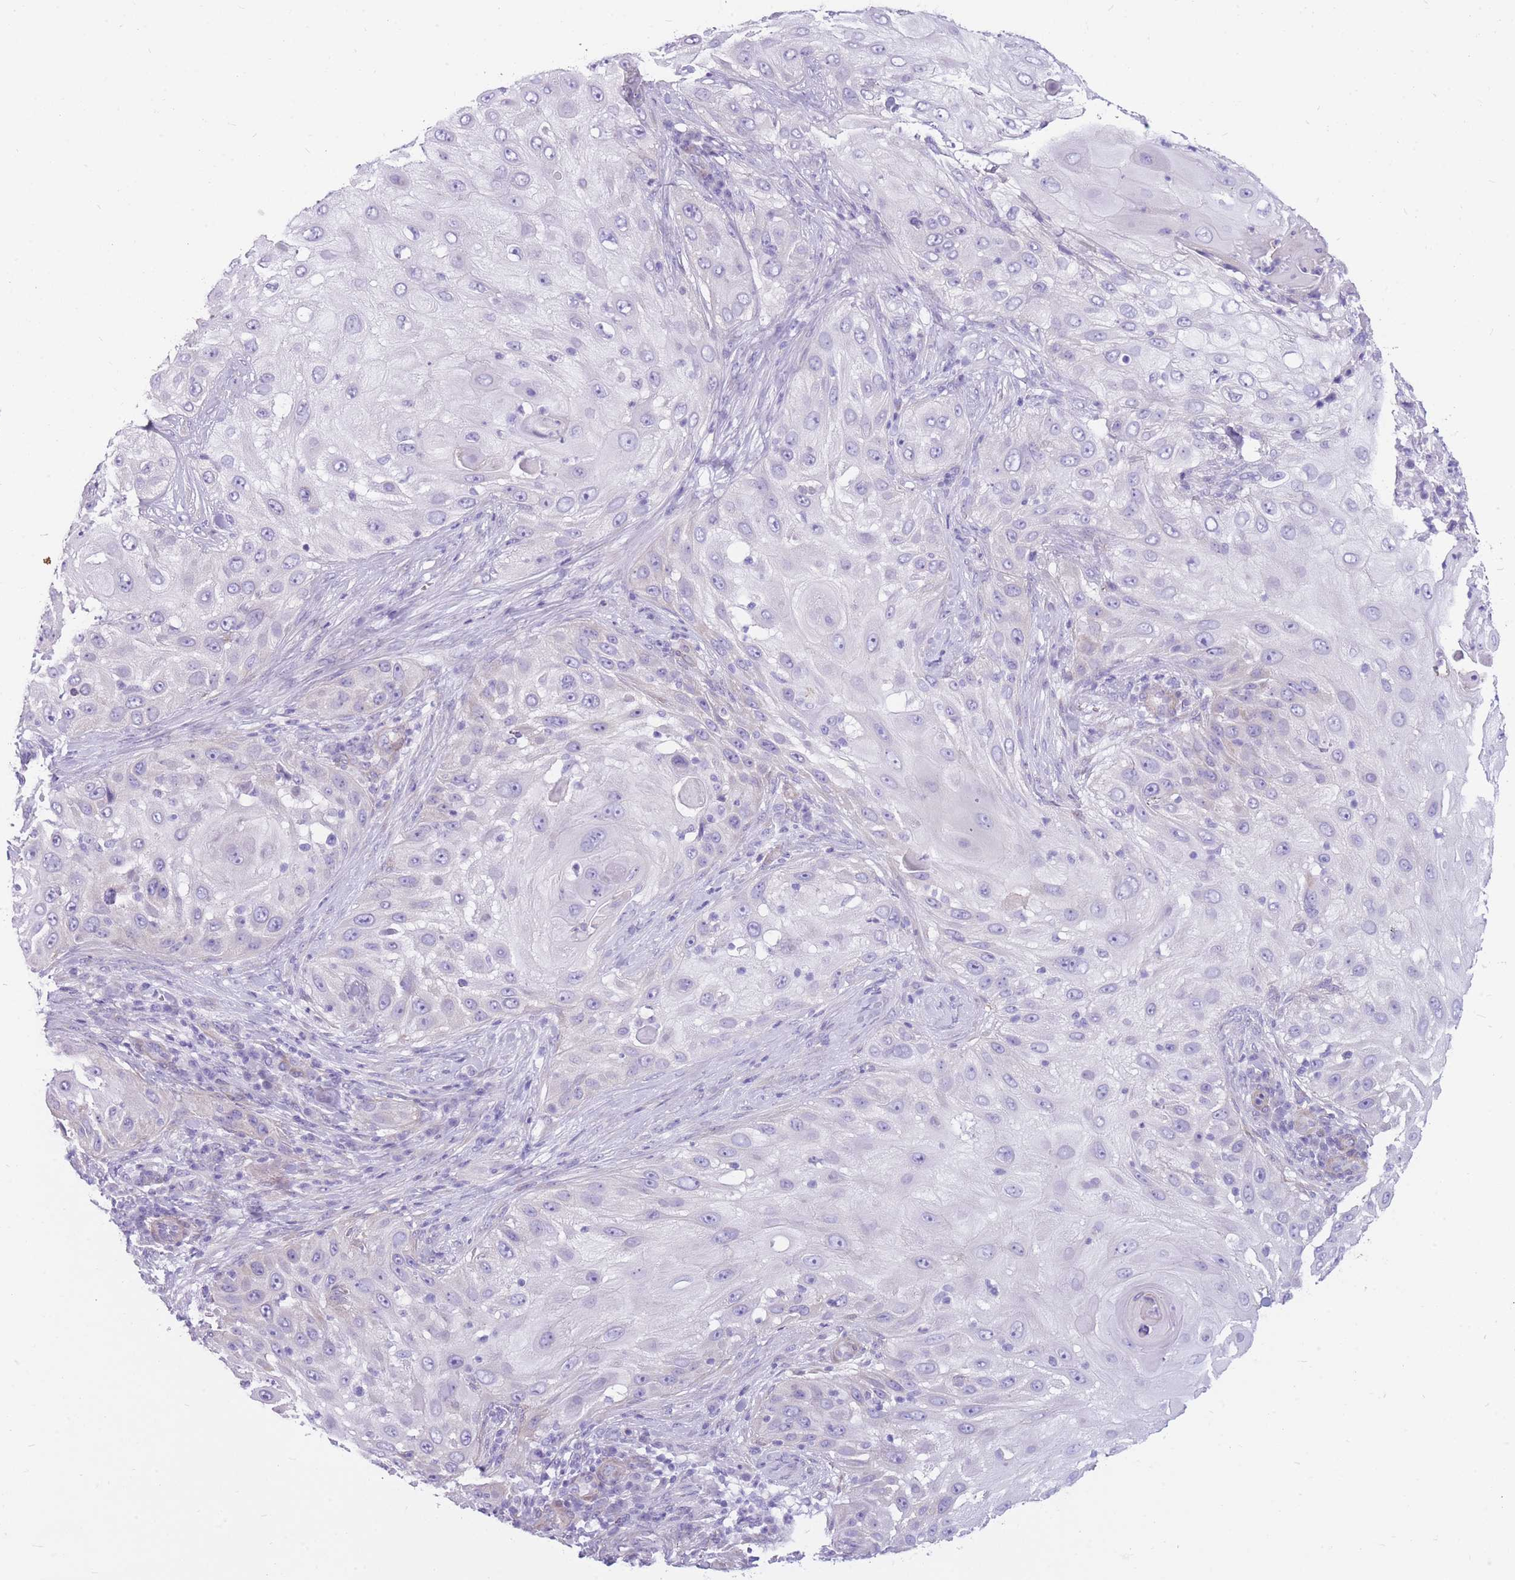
{"staining": {"intensity": "negative", "quantity": "none", "location": "none"}, "tissue": "skin cancer", "cell_type": "Tumor cells", "image_type": "cancer", "snomed": [{"axis": "morphology", "description": "Squamous cell carcinoma, NOS"}, {"axis": "topography", "description": "Skin"}], "caption": "A photomicrograph of skin cancer (squamous cell carcinoma) stained for a protein shows no brown staining in tumor cells.", "gene": "MTSS2", "patient": {"sex": "female", "age": 44}}